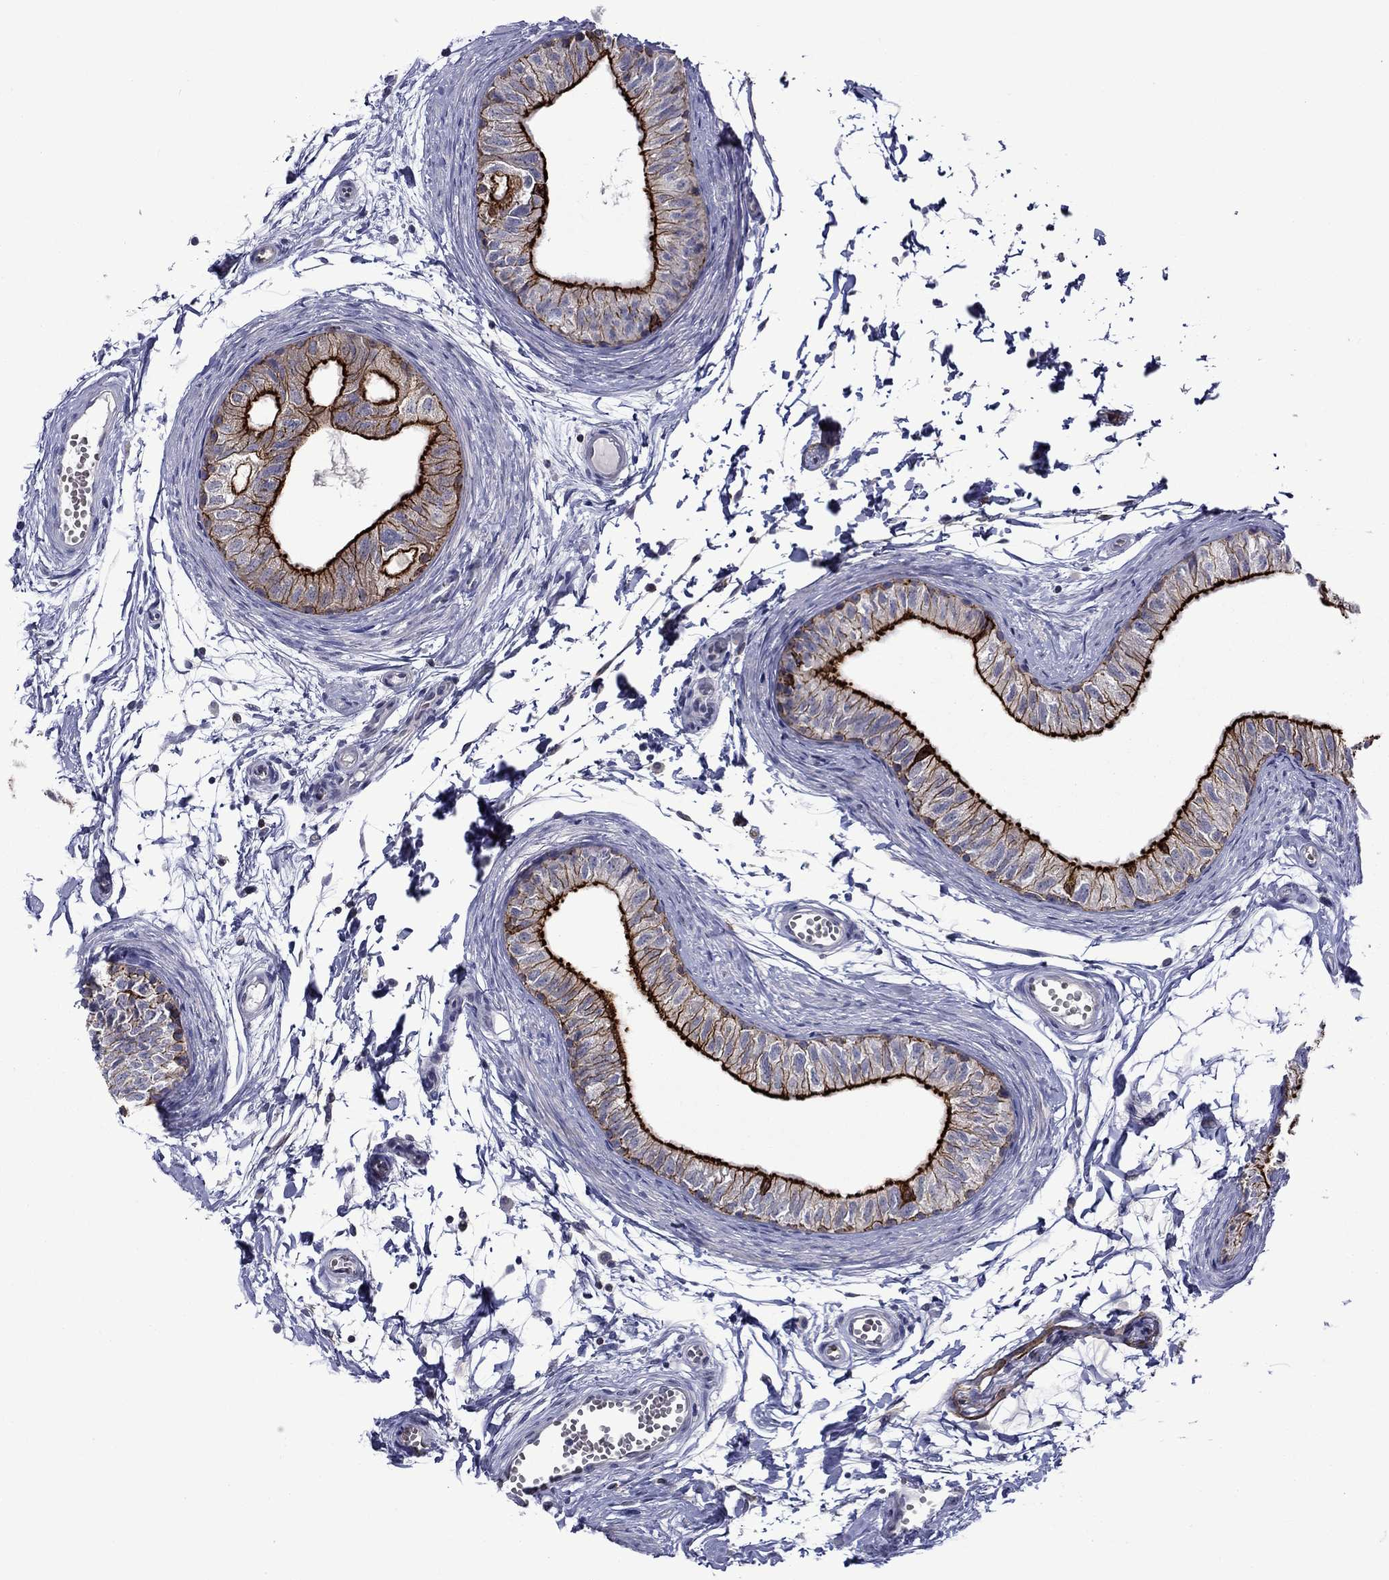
{"staining": {"intensity": "strong", "quantity": ">75%", "location": "cytoplasmic/membranous"}, "tissue": "epididymis", "cell_type": "Glandular cells", "image_type": "normal", "snomed": [{"axis": "morphology", "description": "Normal tissue, NOS"}, {"axis": "topography", "description": "Epididymis"}], "caption": "Protein staining displays strong cytoplasmic/membranous positivity in about >75% of glandular cells in normal epididymis. (brown staining indicates protein expression, while blue staining denotes nuclei).", "gene": "LMO7", "patient": {"sex": "male", "age": 22}}